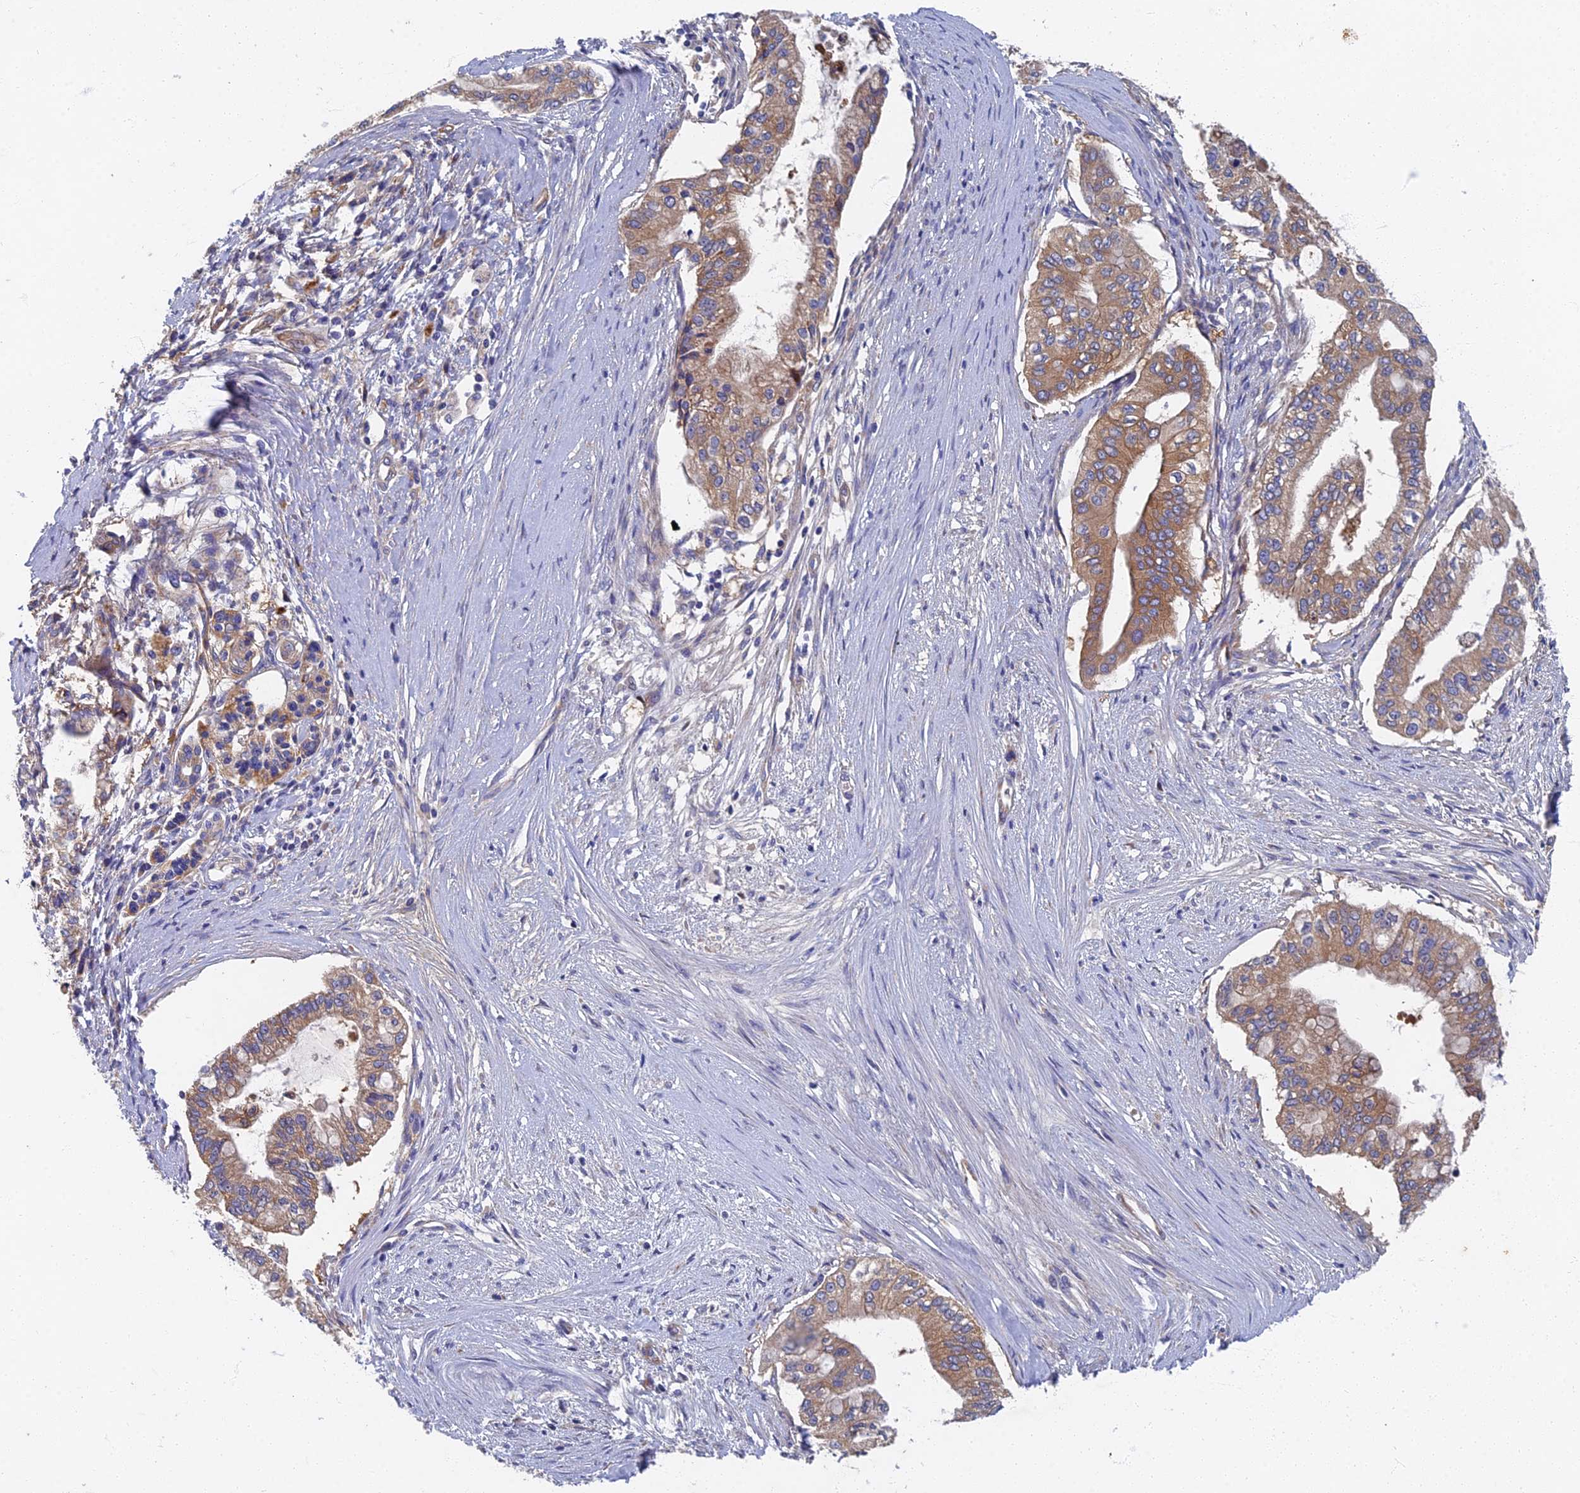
{"staining": {"intensity": "moderate", "quantity": ">75%", "location": "cytoplasmic/membranous"}, "tissue": "pancreatic cancer", "cell_type": "Tumor cells", "image_type": "cancer", "snomed": [{"axis": "morphology", "description": "Adenocarcinoma, NOS"}, {"axis": "topography", "description": "Pancreas"}], "caption": "High-magnification brightfield microscopy of pancreatic cancer (adenocarcinoma) stained with DAB (3,3'-diaminobenzidine) (brown) and counterstained with hematoxylin (blue). tumor cells exhibit moderate cytoplasmic/membranous staining is appreciated in about>75% of cells.", "gene": "RNASEK", "patient": {"sex": "male", "age": 46}}